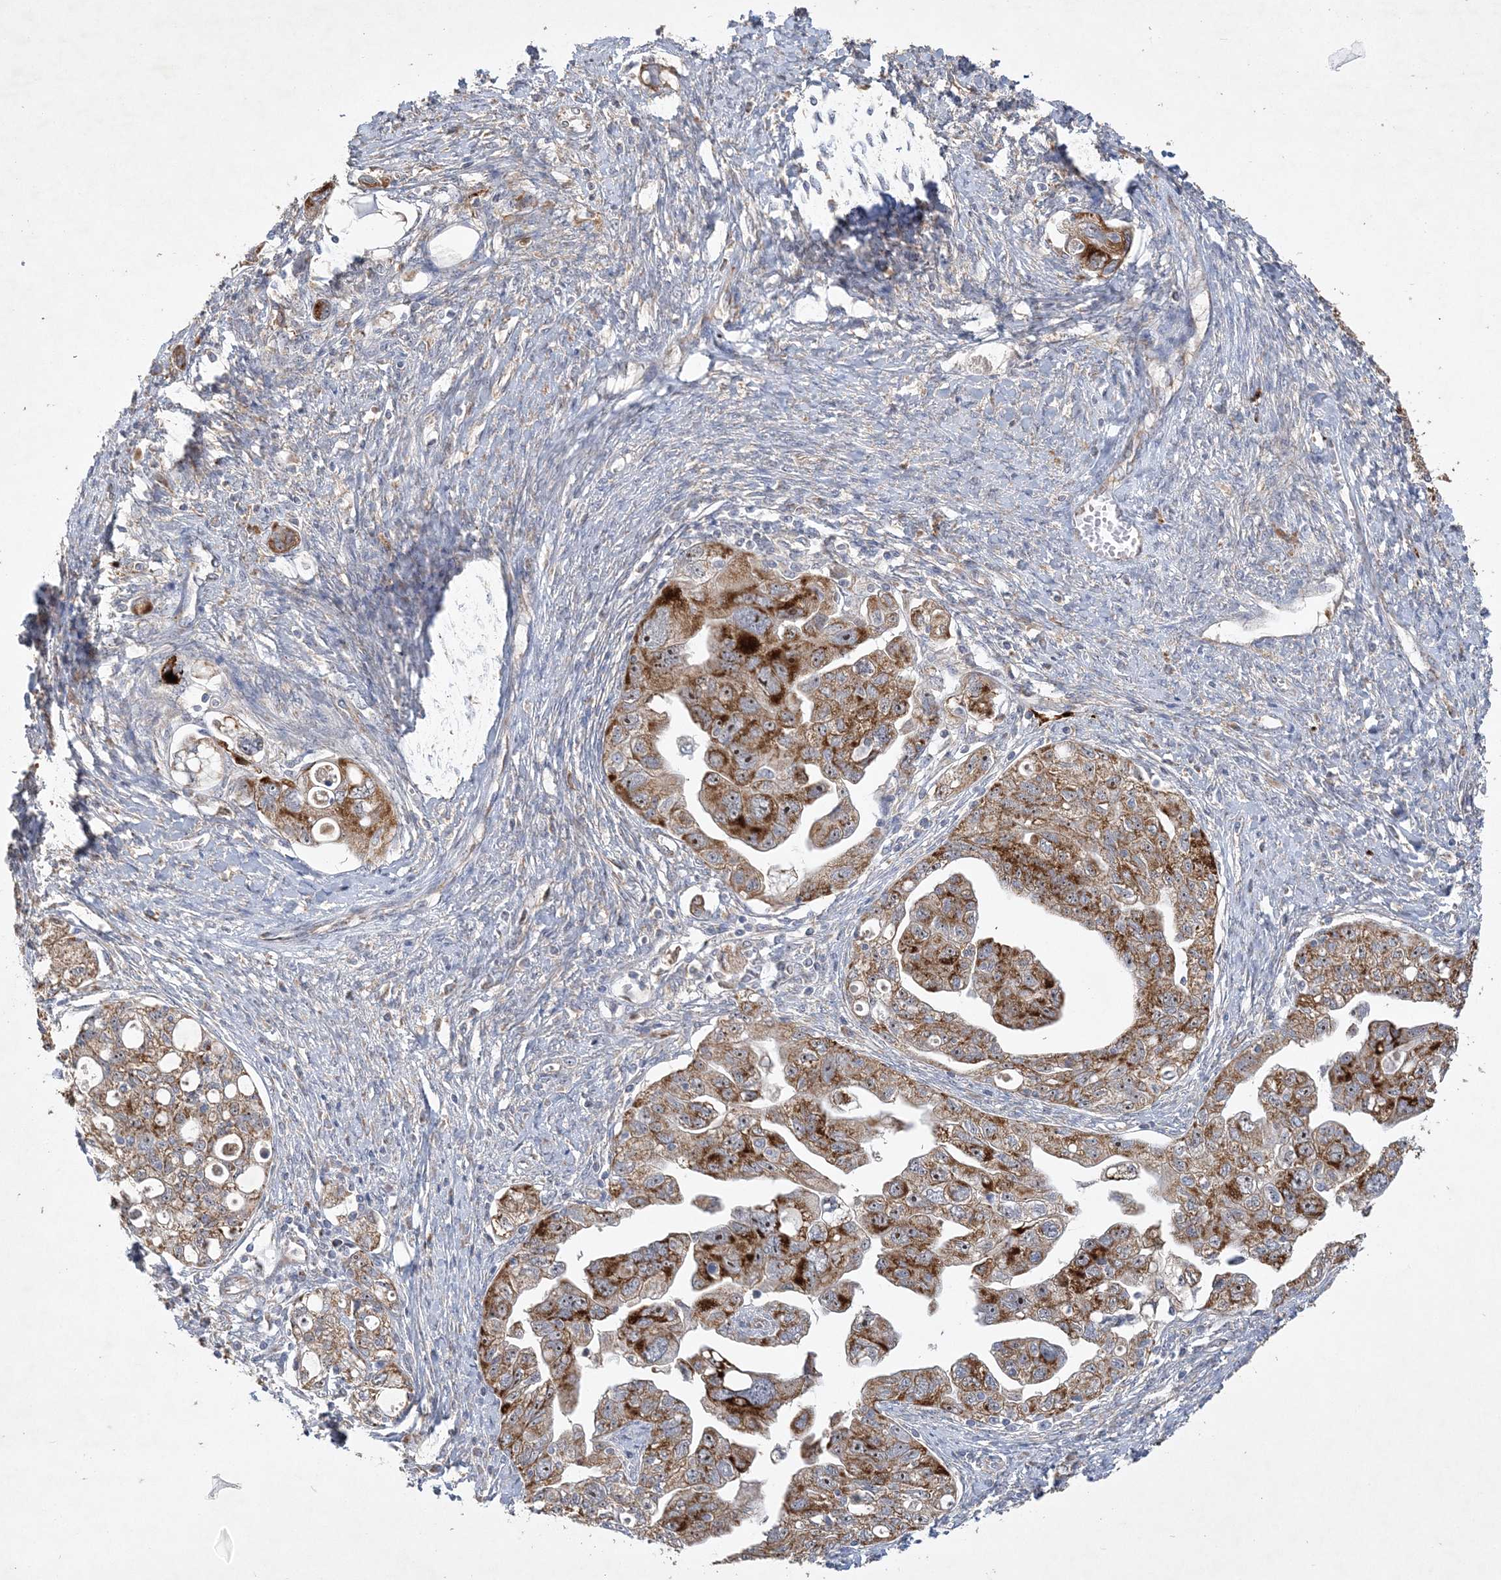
{"staining": {"intensity": "moderate", "quantity": ">75%", "location": "cytoplasmic/membranous,nuclear"}, "tissue": "ovarian cancer", "cell_type": "Tumor cells", "image_type": "cancer", "snomed": [{"axis": "morphology", "description": "Carcinoma, NOS"}, {"axis": "morphology", "description": "Cystadenocarcinoma, serous, NOS"}, {"axis": "topography", "description": "Ovary"}], "caption": "The immunohistochemical stain shows moderate cytoplasmic/membranous and nuclear staining in tumor cells of serous cystadenocarcinoma (ovarian) tissue.", "gene": "FEZ2", "patient": {"sex": "female", "age": 69}}